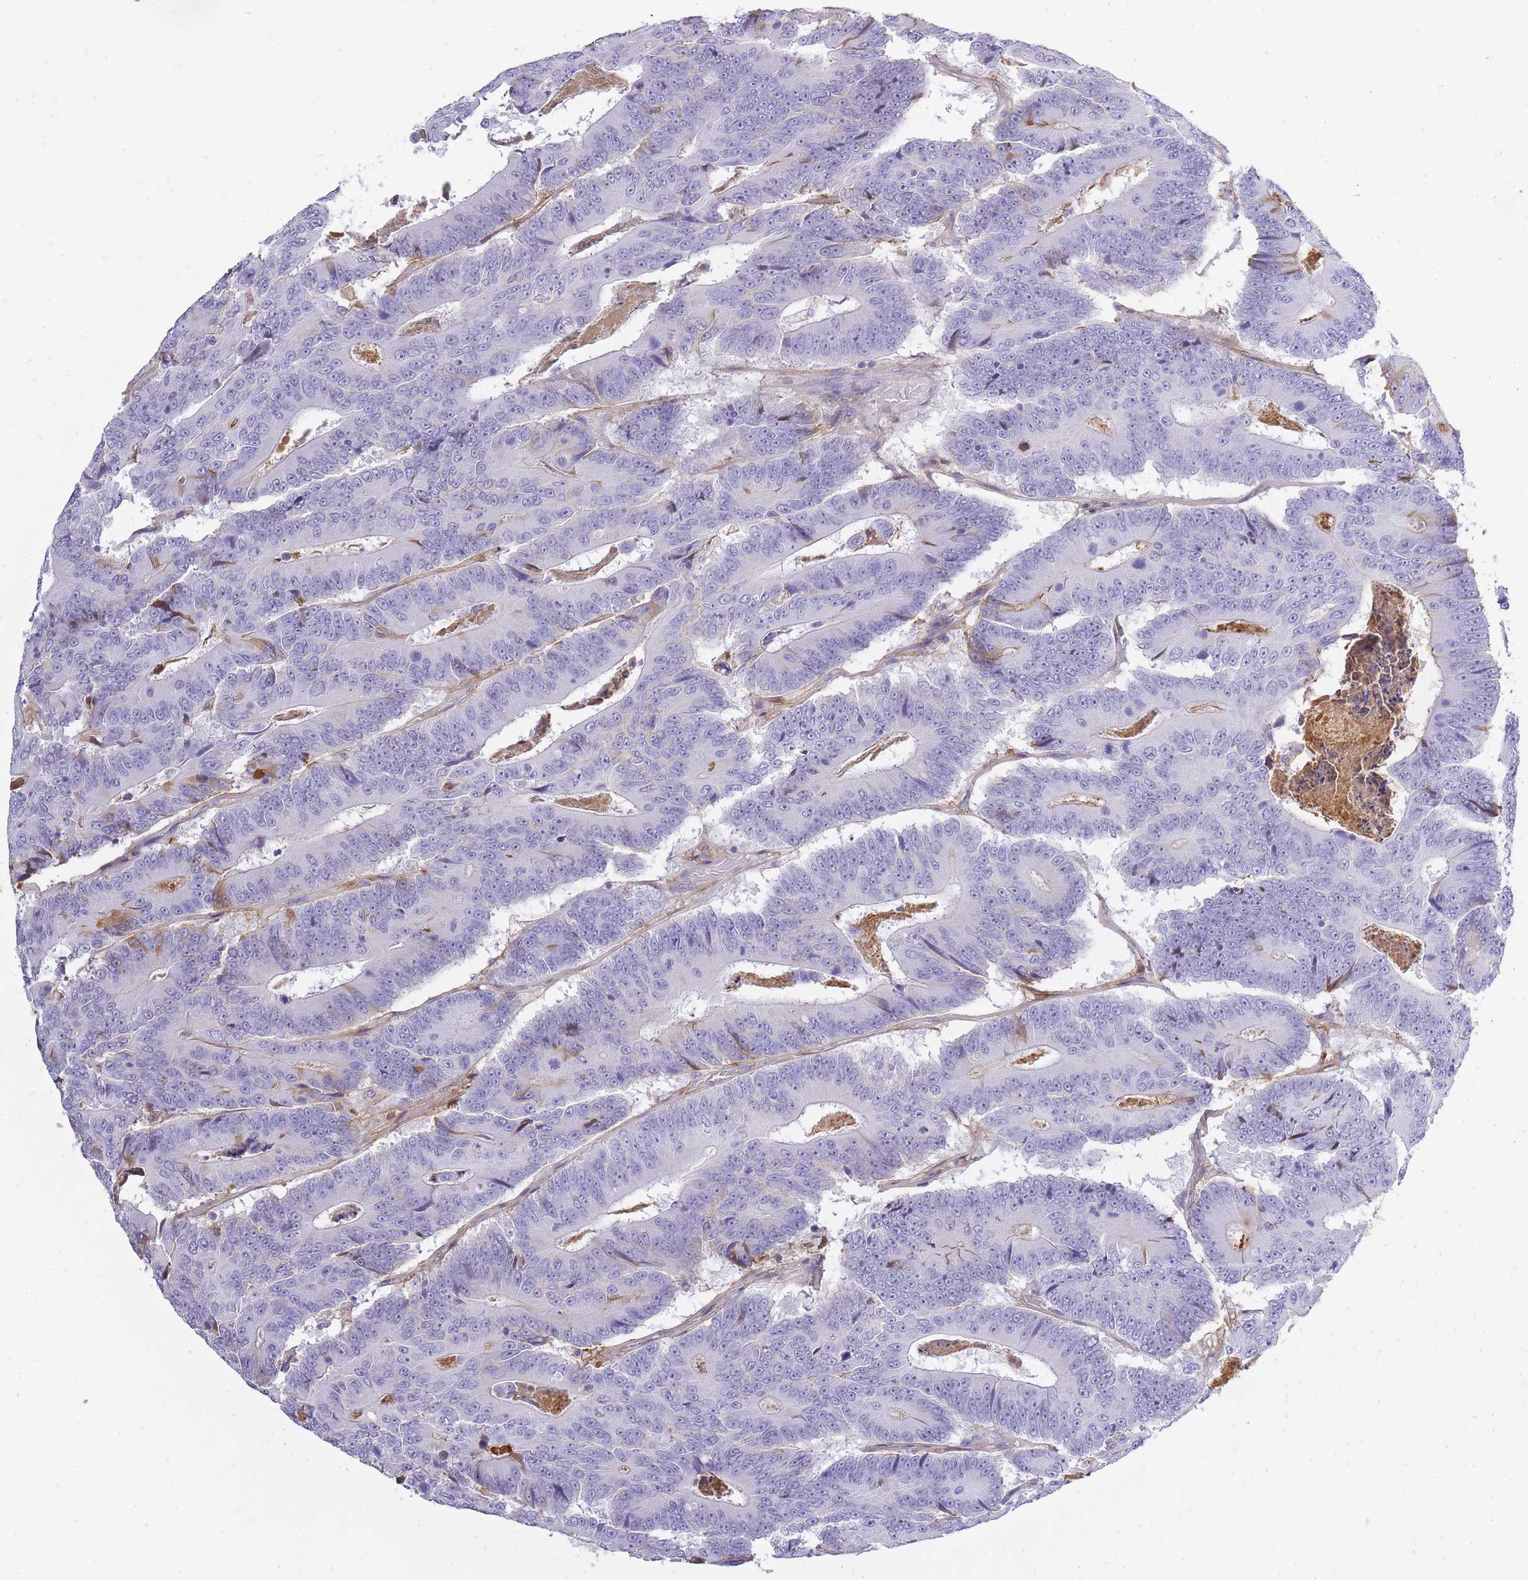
{"staining": {"intensity": "moderate", "quantity": "<25%", "location": "cytoplasmic/membranous"}, "tissue": "colorectal cancer", "cell_type": "Tumor cells", "image_type": "cancer", "snomed": [{"axis": "morphology", "description": "Adenocarcinoma, NOS"}, {"axis": "topography", "description": "Colon"}], "caption": "A histopathology image of colorectal adenocarcinoma stained for a protein exhibits moderate cytoplasmic/membranous brown staining in tumor cells.", "gene": "IGKV1D-42", "patient": {"sex": "male", "age": 83}}